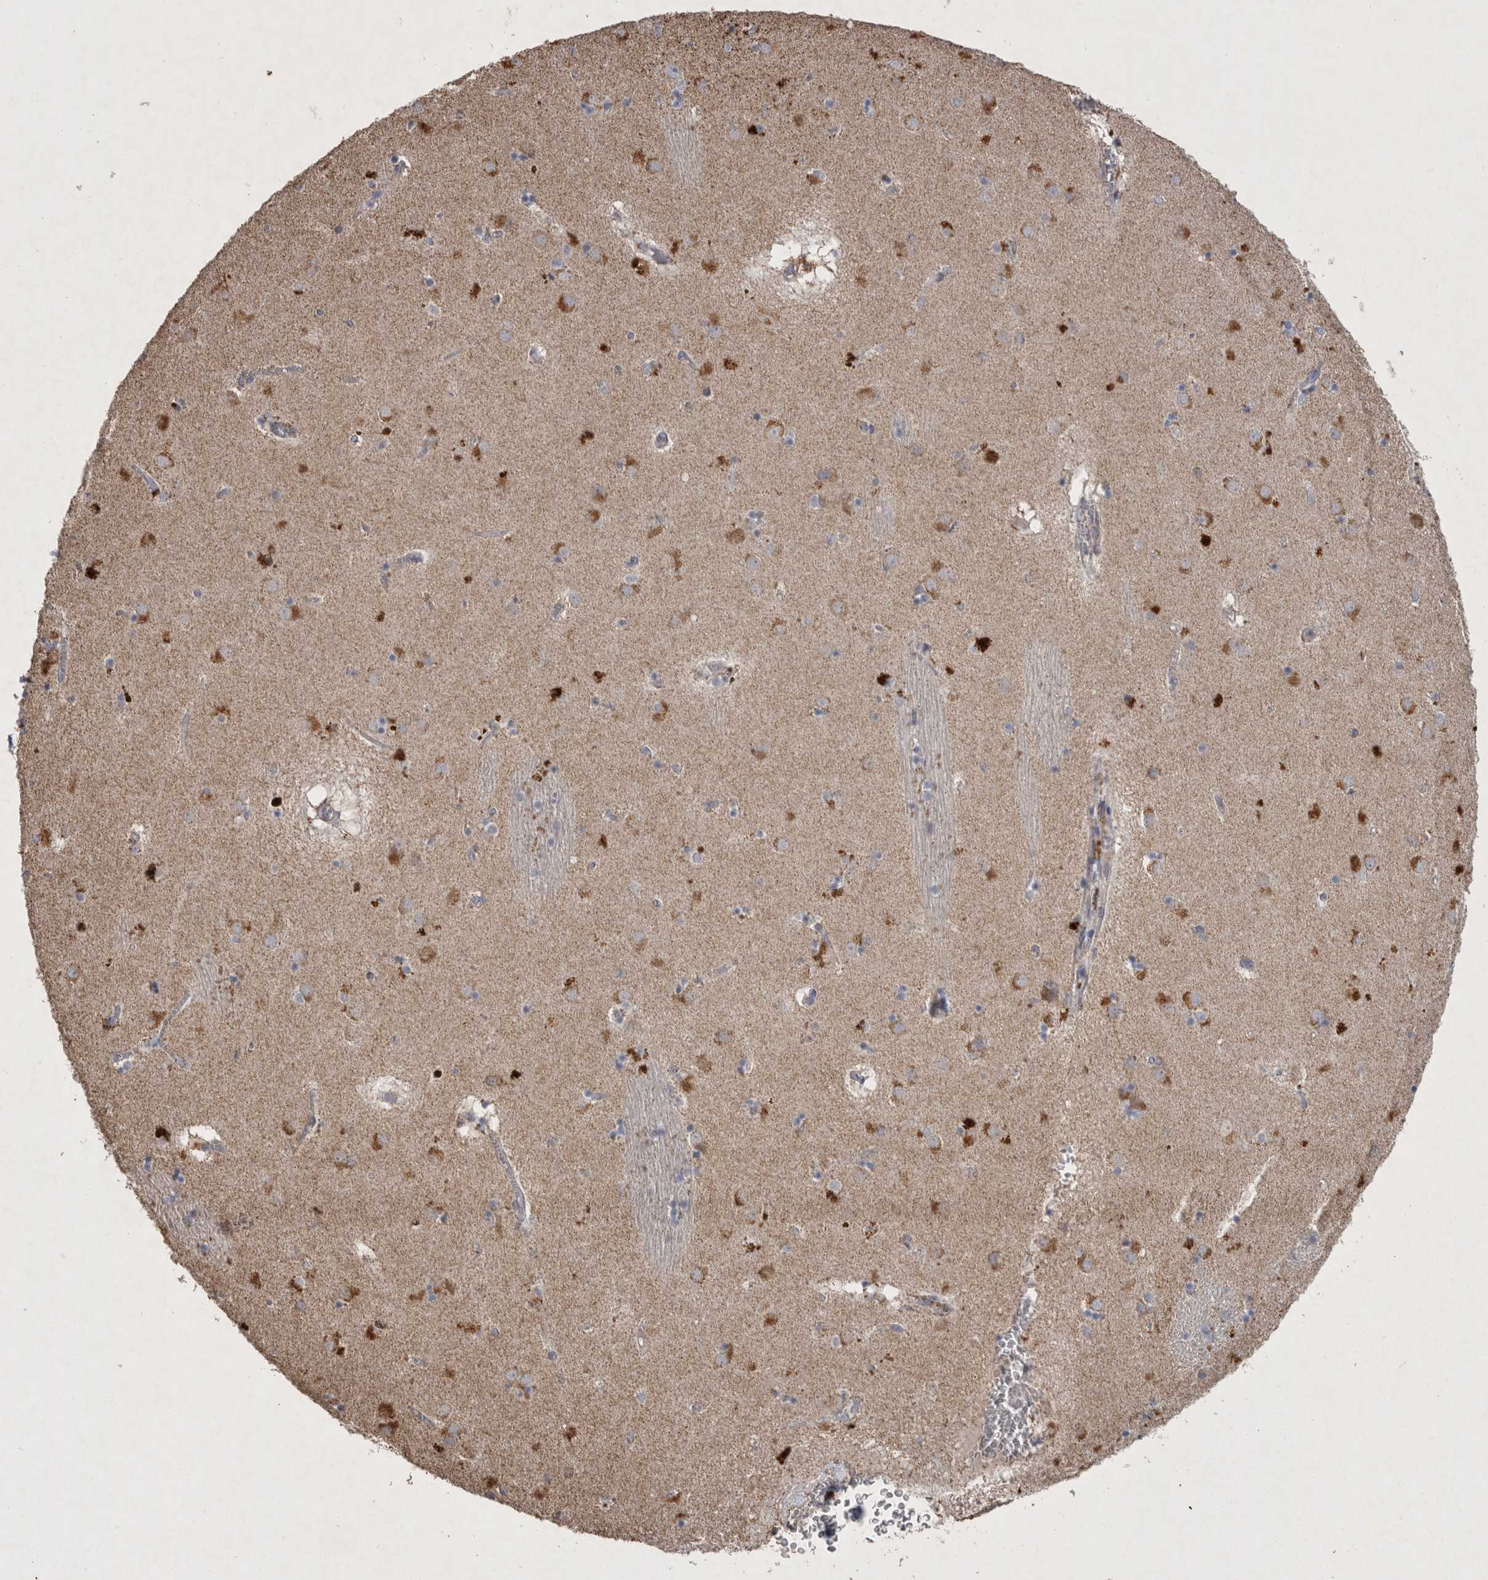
{"staining": {"intensity": "moderate", "quantity": "<25%", "location": "cytoplasmic/membranous"}, "tissue": "caudate", "cell_type": "Glial cells", "image_type": "normal", "snomed": [{"axis": "morphology", "description": "Normal tissue, NOS"}, {"axis": "topography", "description": "Lateral ventricle wall"}], "caption": "Glial cells show moderate cytoplasmic/membranous staining in approximately <25% of cells in normal caudate.", "gene": "DKK3", "patient": {"sex": "male", "age": 70}}